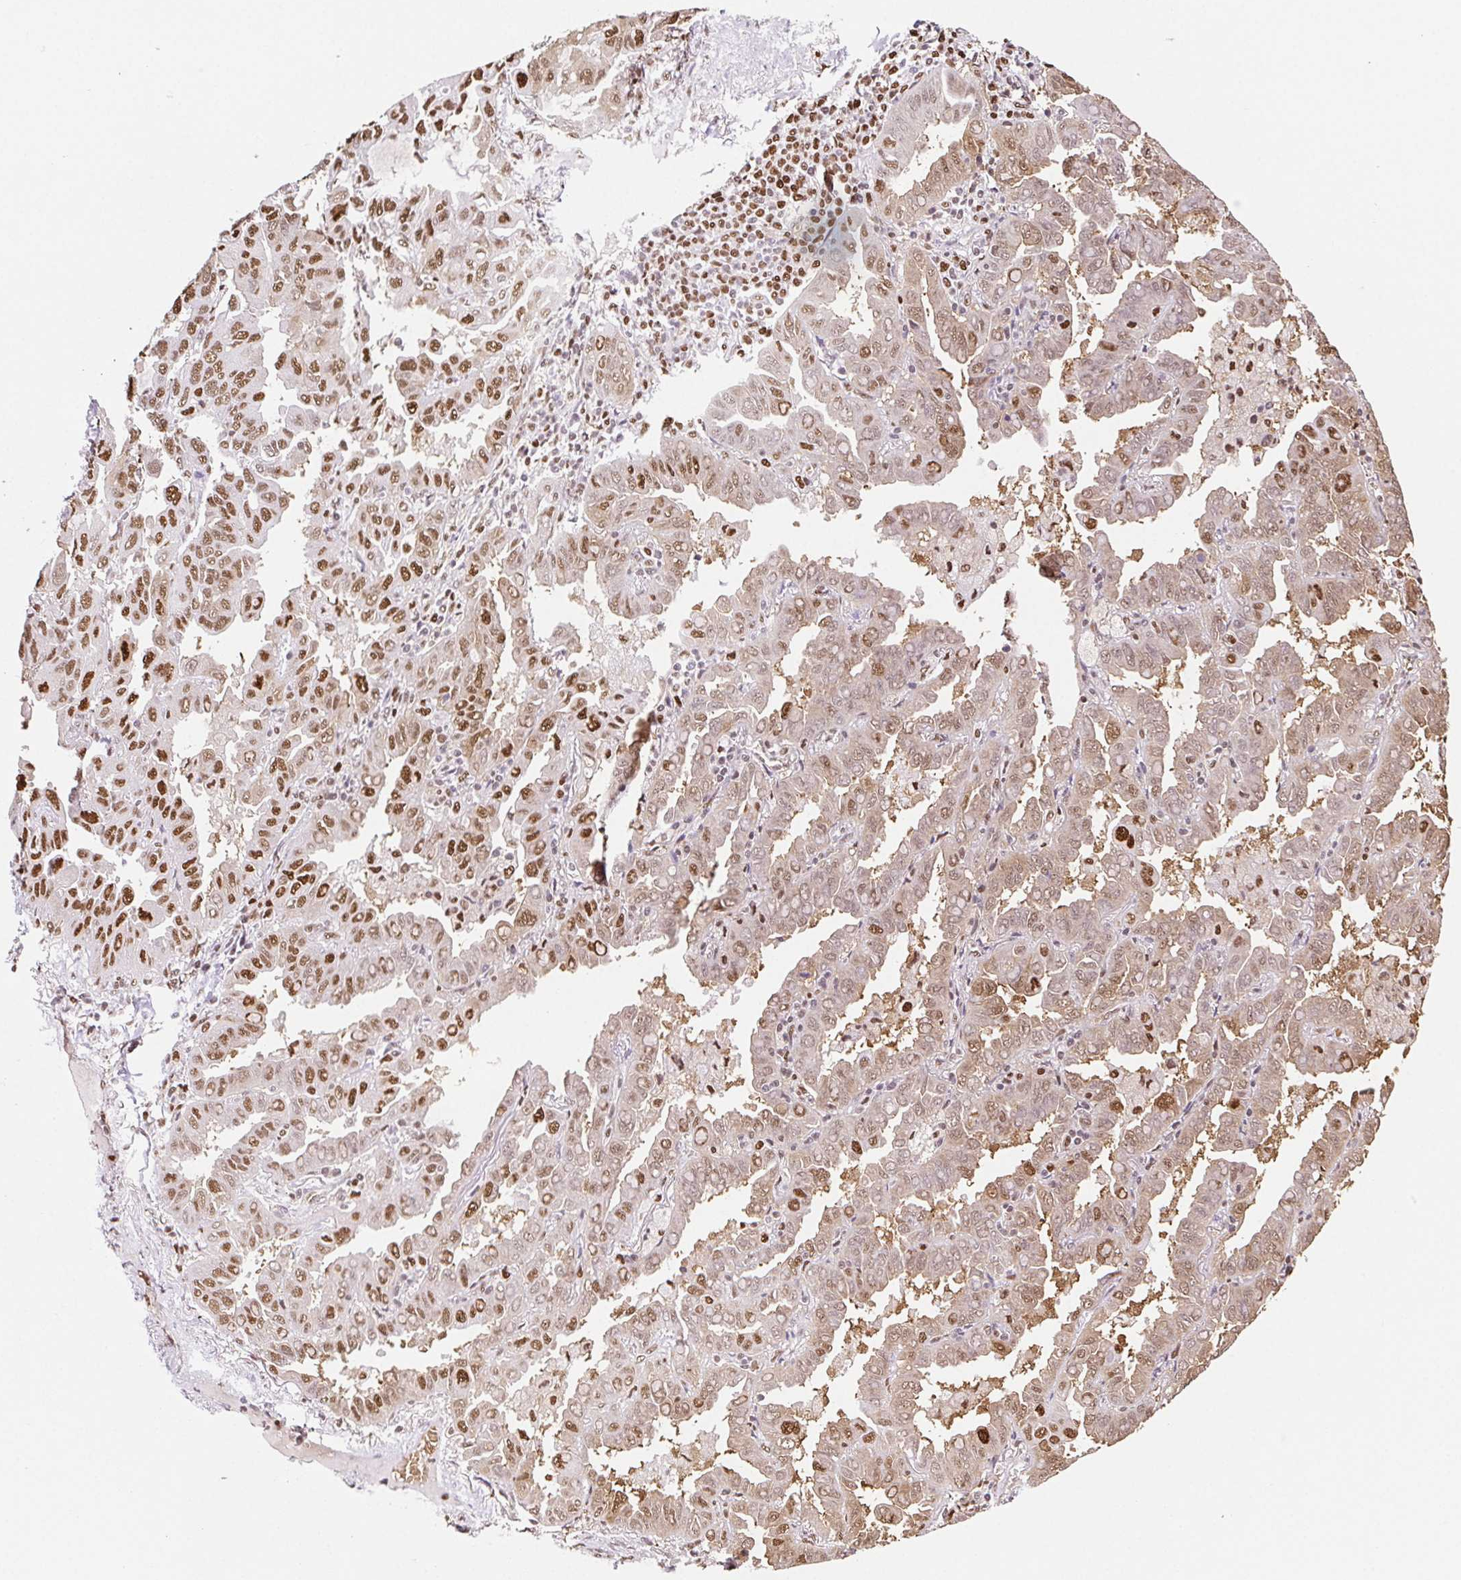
{"staining": {"intensity": "moderate", "quantity": ">75%", "location": "nuclear"}, "tissue": "lung cancer", "cell_type": "Tumor cells", "image_type": "cancer", "snomed": [{"axis": "morphology", "description": "Adenocarcinoma, NOS"}, {"axis": "topography", "description": "Lung"}], "caption": "There is medium levels of moderate nuclear expression in tumor cells of adenocarcinoma (lung), as demonstrated by immunohistochemical staining (brown color).", "gene": "SET", "patient": {"sex": "male", "age": 64}}